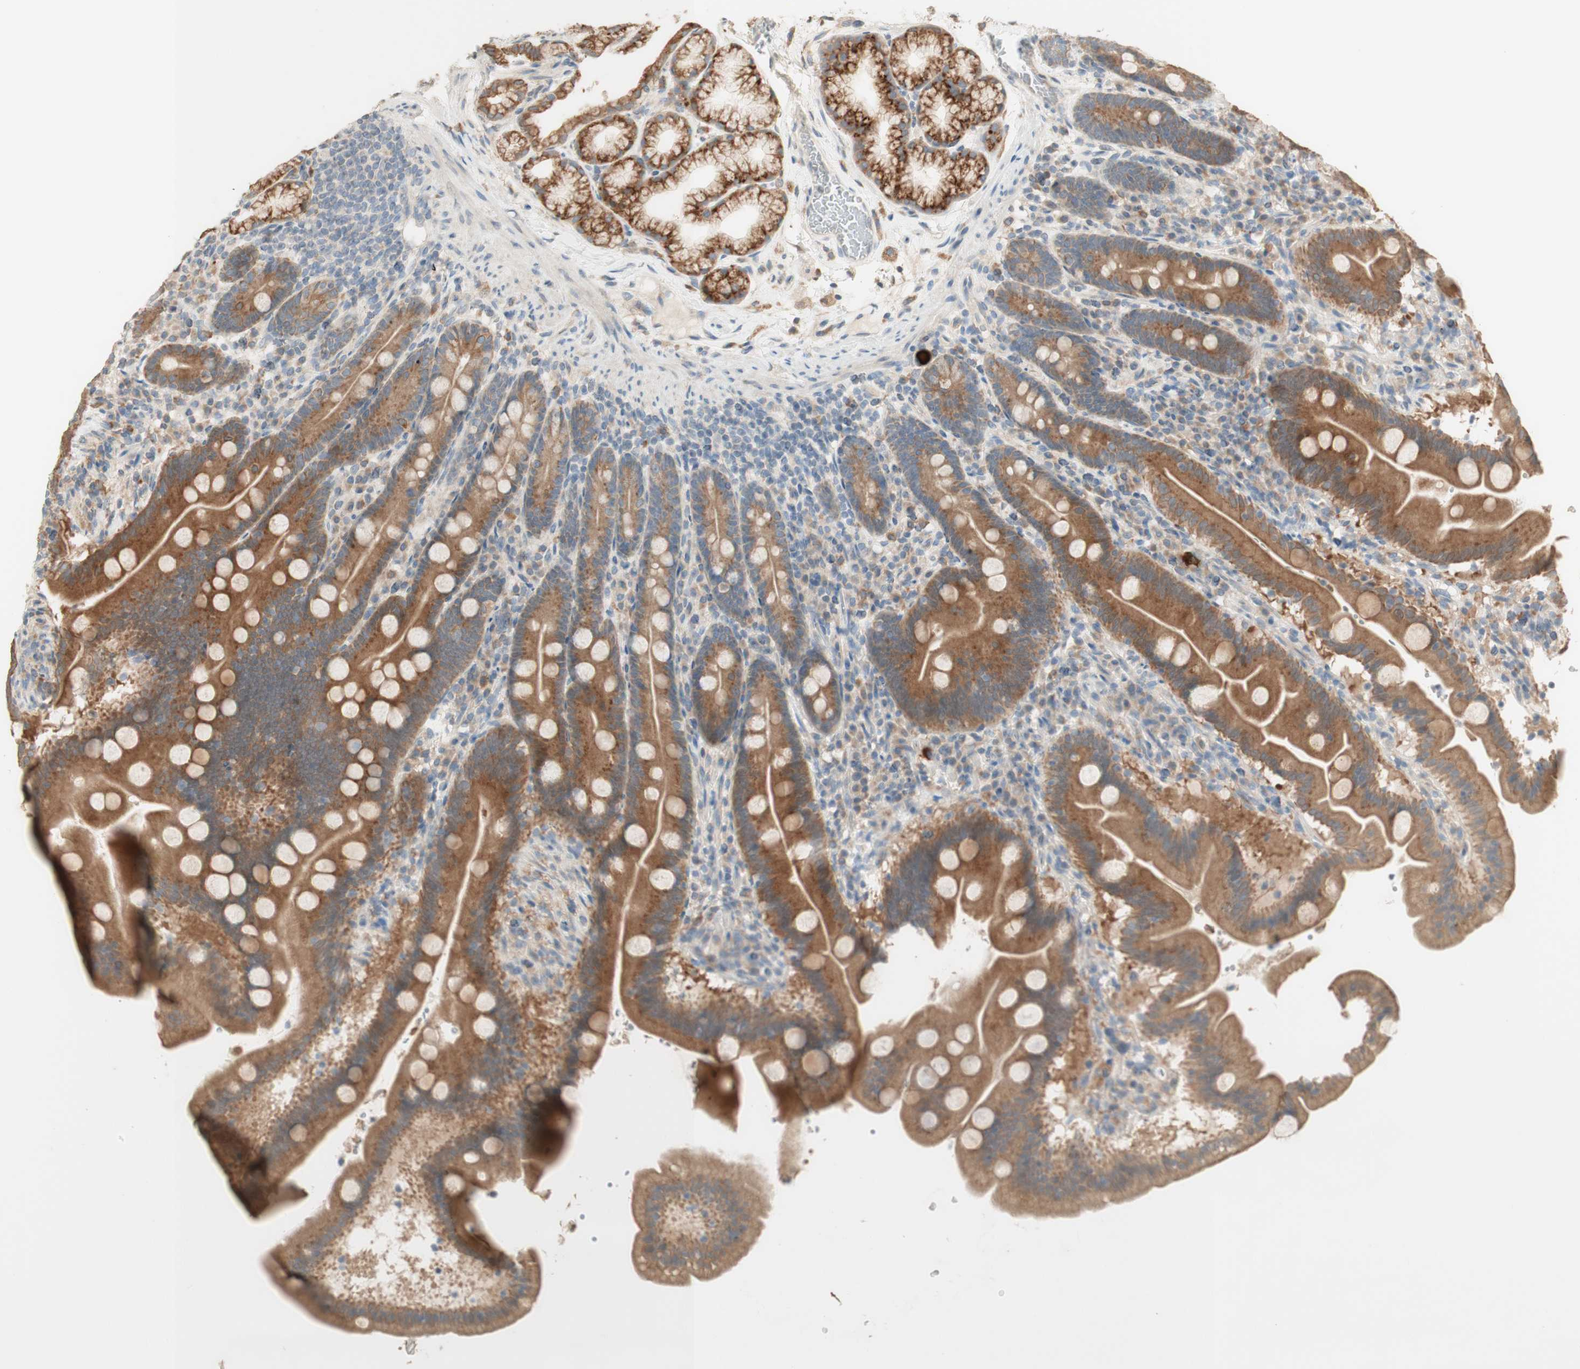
{"staining": {"intensity": "moderate", "quantity": ">75%", "location": "cytoplasmic/membranous"}, "tissue": "duodenum", "cell_type": "Glandular cells", "image_type": "normal", "snomed": [{"axis": "morphology", "description": "Normal tissue, NOS"}, {"axis": "topography", "description": "Duodenum"}], "caption": "High-power microscopy captured an immunohistochemistry (IHC) micrograph of unremarkable duodenum, revealing moderate cytoplasmic/membranous staining in about >75% of glandular cells.", "gene": "CLCN2", "patient": {"sex": "male", "age": 54}}